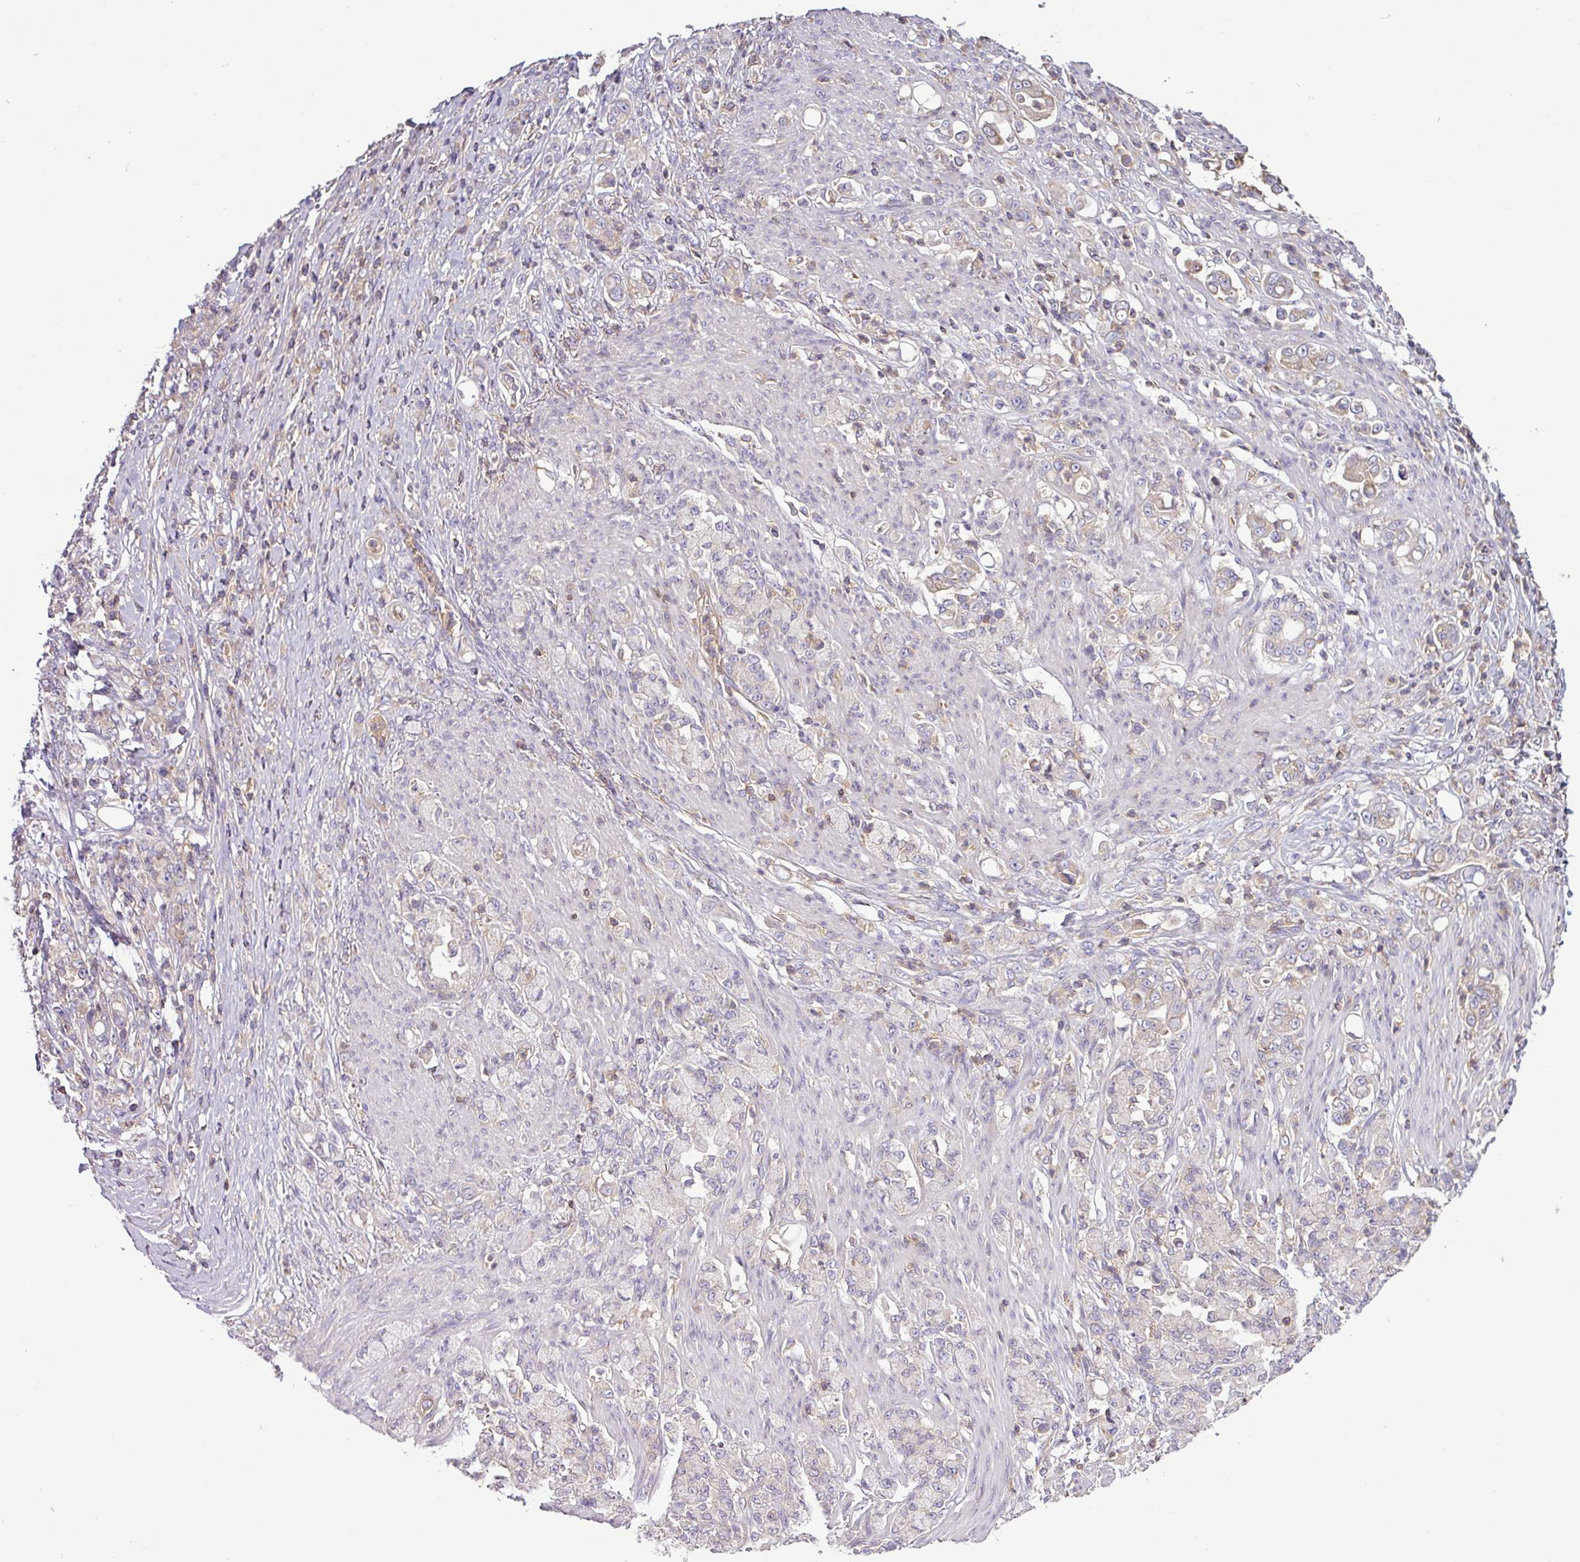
{"staining": {"intensity": "negative", "quantity": "none", "location": "none"}, "tissue": "stomach cancer", "cell_type": "Tumor cells", "image_type": "cancer", "snomed": [{"axis": "morphology", "description": "Normal tissue, NOS"}, {"axis": "morphology", "description": "Adenocarcinoma, NOS"}, {"axis": "topography", "description": "Stomach"}], "caption": "Stomach cancer was stained to show a protein in brown. There is no significant positivity in tumor cells.", "gene": "LRRC74B", "patient": {"sex": "female", "age": 79}}